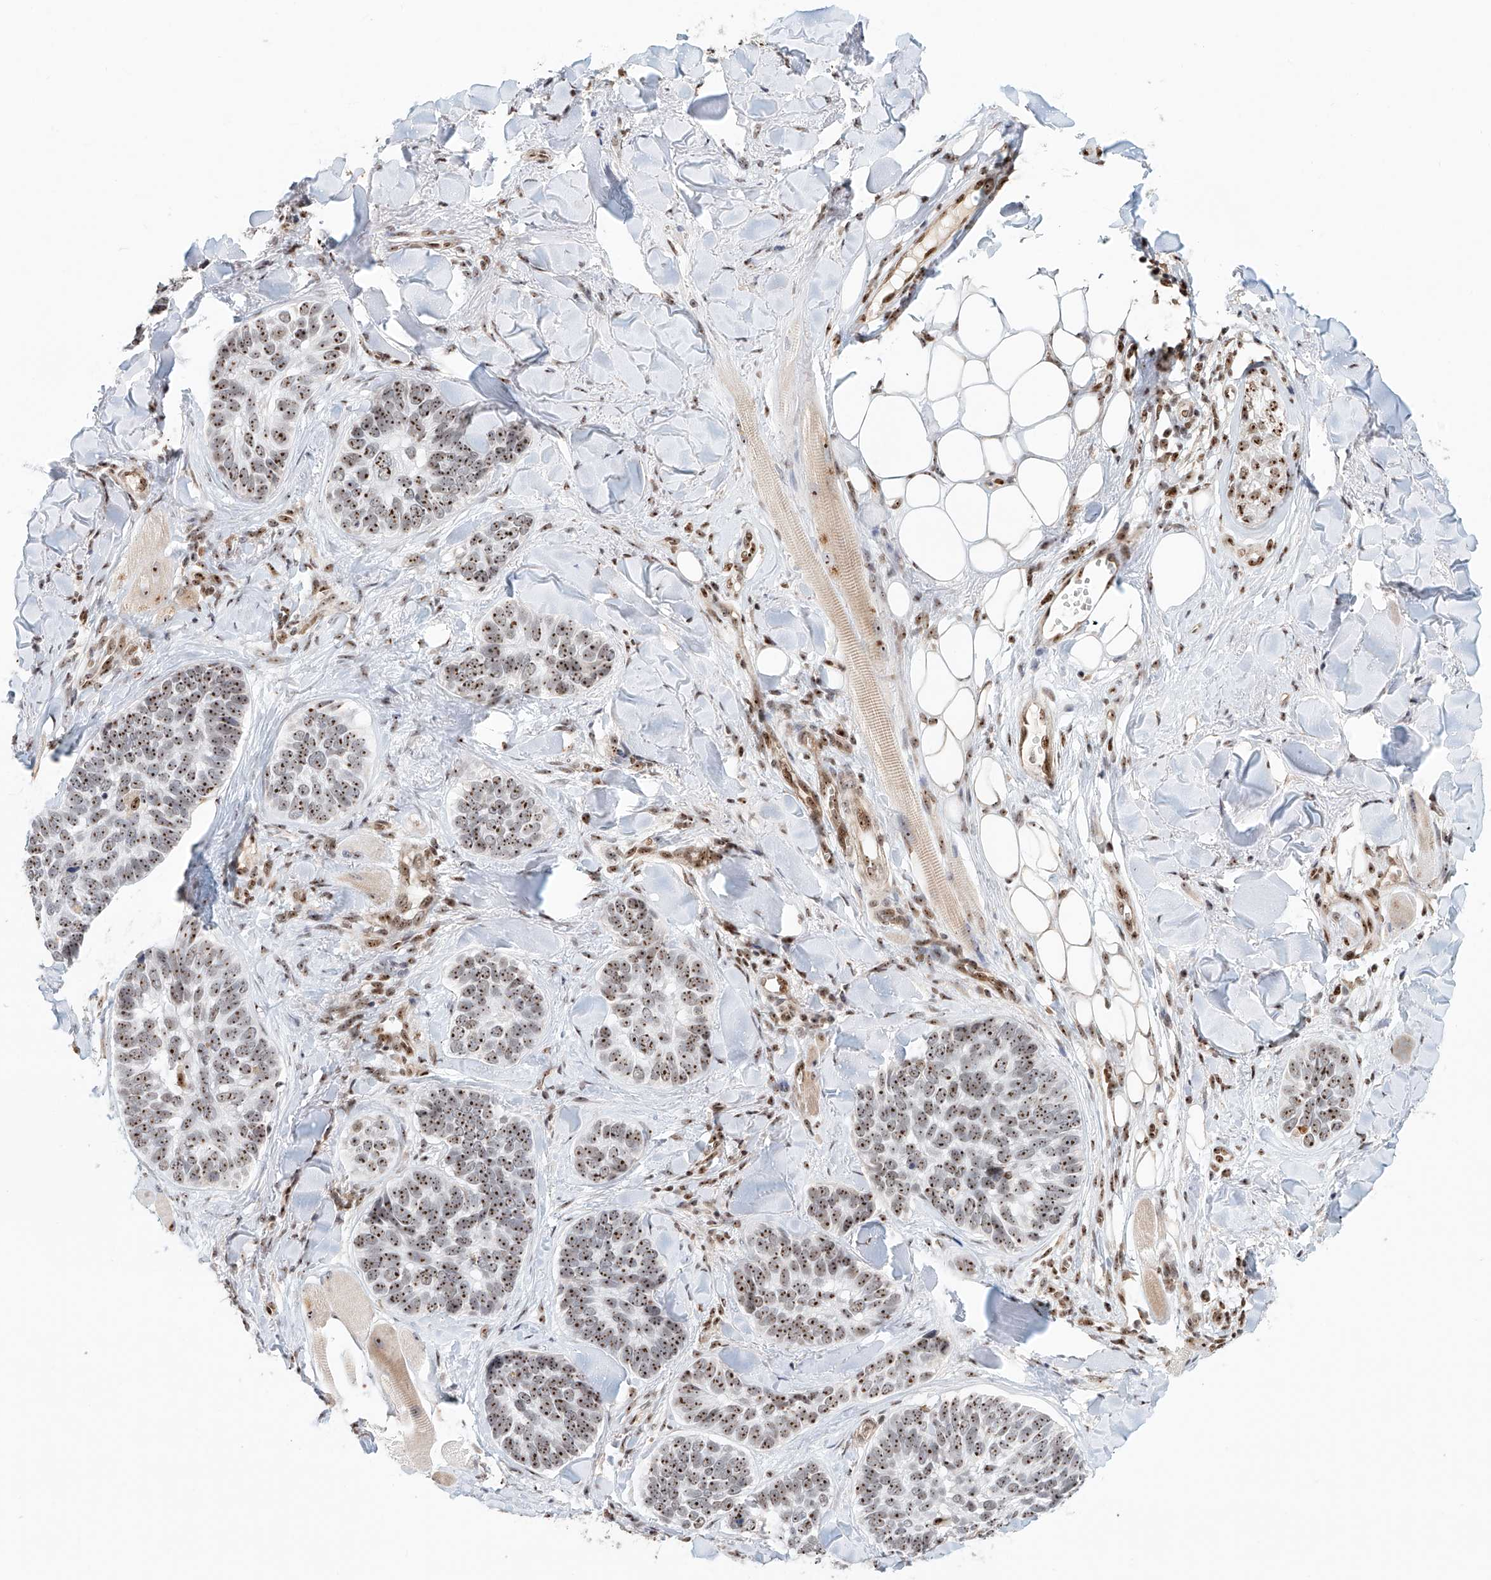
{"staining": {"intensity": "strong", "quantity": ">75%", "location": "nuclear"}, "tissue": "skin cancer", "cell_type": "Tumor cells", "image_type": "cancer", "snomed": [{"axis": "morphology", "description": "Basal cell carcinoma"}, {"axis": "topography", "description": "Skin"}], "caption": "Skin cancer stained for a protein (brown) displays strong nuclear positive staining in approximately >75% of tumor cells.", "gene": "PRUNE2", "patient": {"sex": "male", "age": 62}}